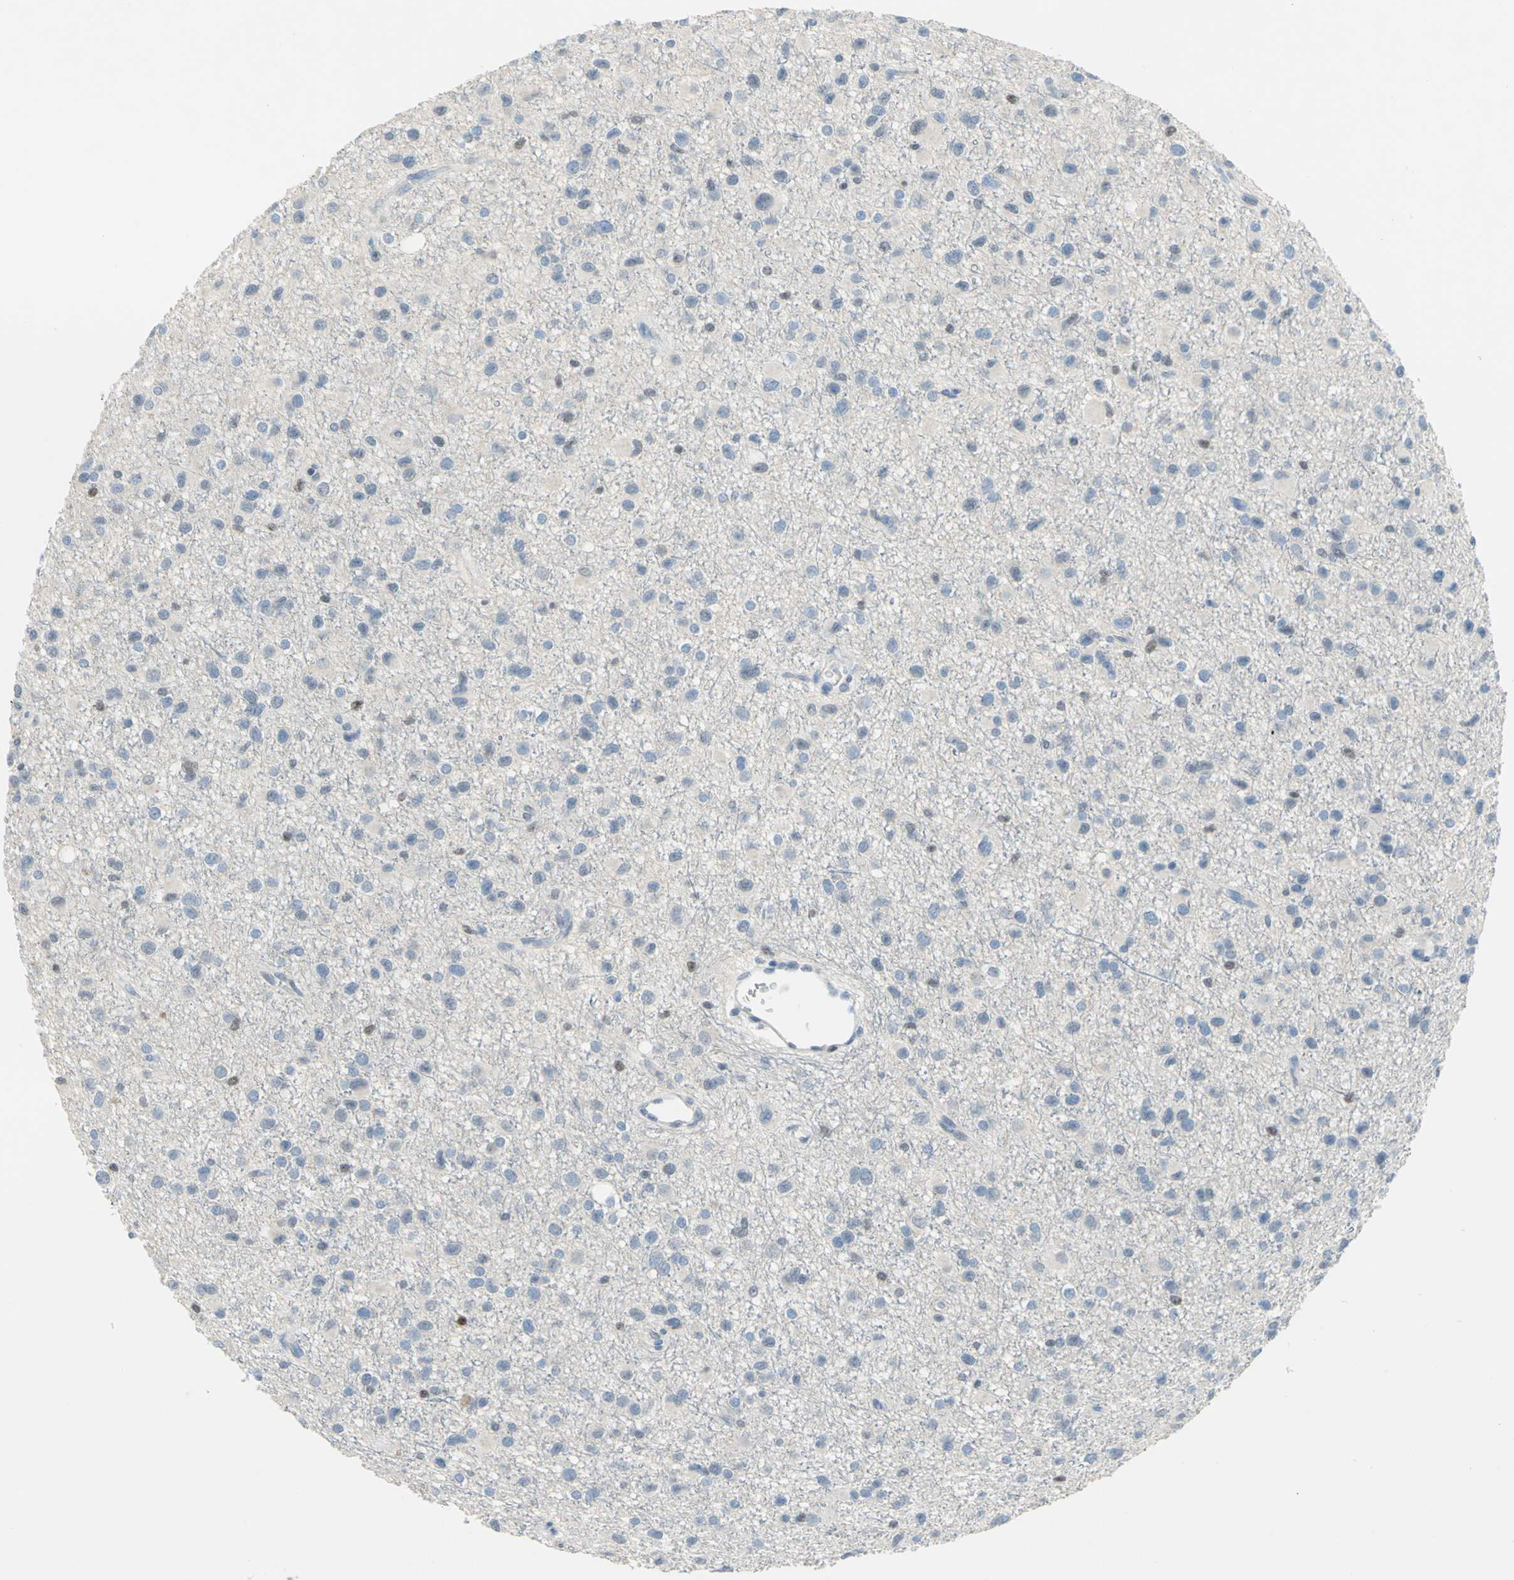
{"staining": {"intensity": "negative", "quantity": "none", "location": "none"}, "tissue": "glioma", "cell_type": "Tumor cells", "image_type": "cancer", "snomed": [{"axis": "morphology", "description": "Glioma, malignant, Low grade"}, {"axis": "topography", "description": "Brain"}], "caption": "A micrograph of malignant glioma (low-grade) stained for a protein exhibits no brown staining in tumor cells.", "gene": "NAB2", "patient": {"sex": "male", "age": 42}}